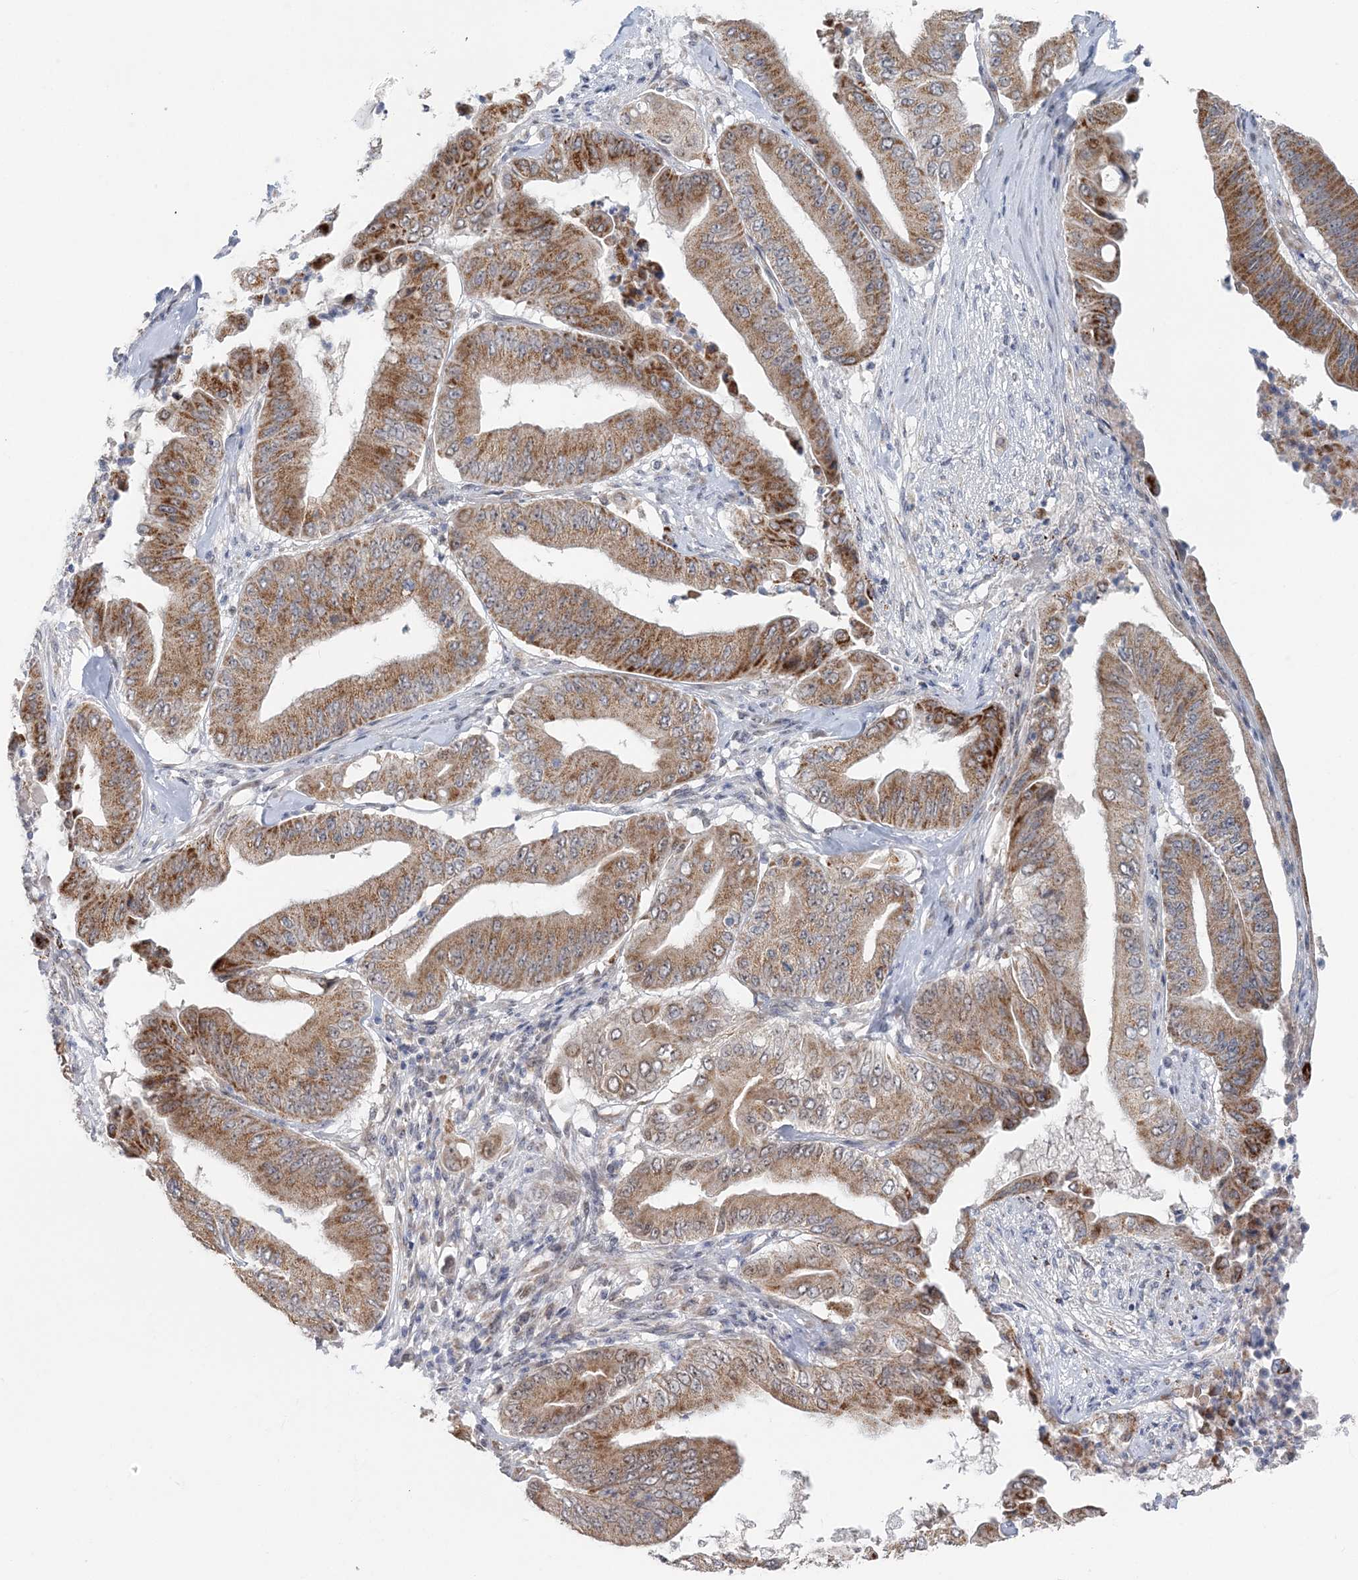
{"staining": {"intensity": "moderate", "quantity": ">75%", "location": "cytoplasmic/membranous"}, "tissue": "pancreatic cancer", "cell_type": "Tumor cells", "image_type": "cancer", "snomed": [{"axis": "morphology", "description": "Adenocarcinoma, NOS"}, {"axis": "topography", "description": "Pancreas"}], "caption": "Protein staining of adenocarcinoma (pancreatic) tissue exhibits moderate cytoplasmic/membranous expression in about >75% of tumor cells. The protein of interest is stained brown, and the nuclei are stained in blue (DAB (3,3'-diaminobenzidine) IHC with brightfield microscopy, high magnification).", "gene": "RNF150", "patient": {"sex": "female", "age": 77}}